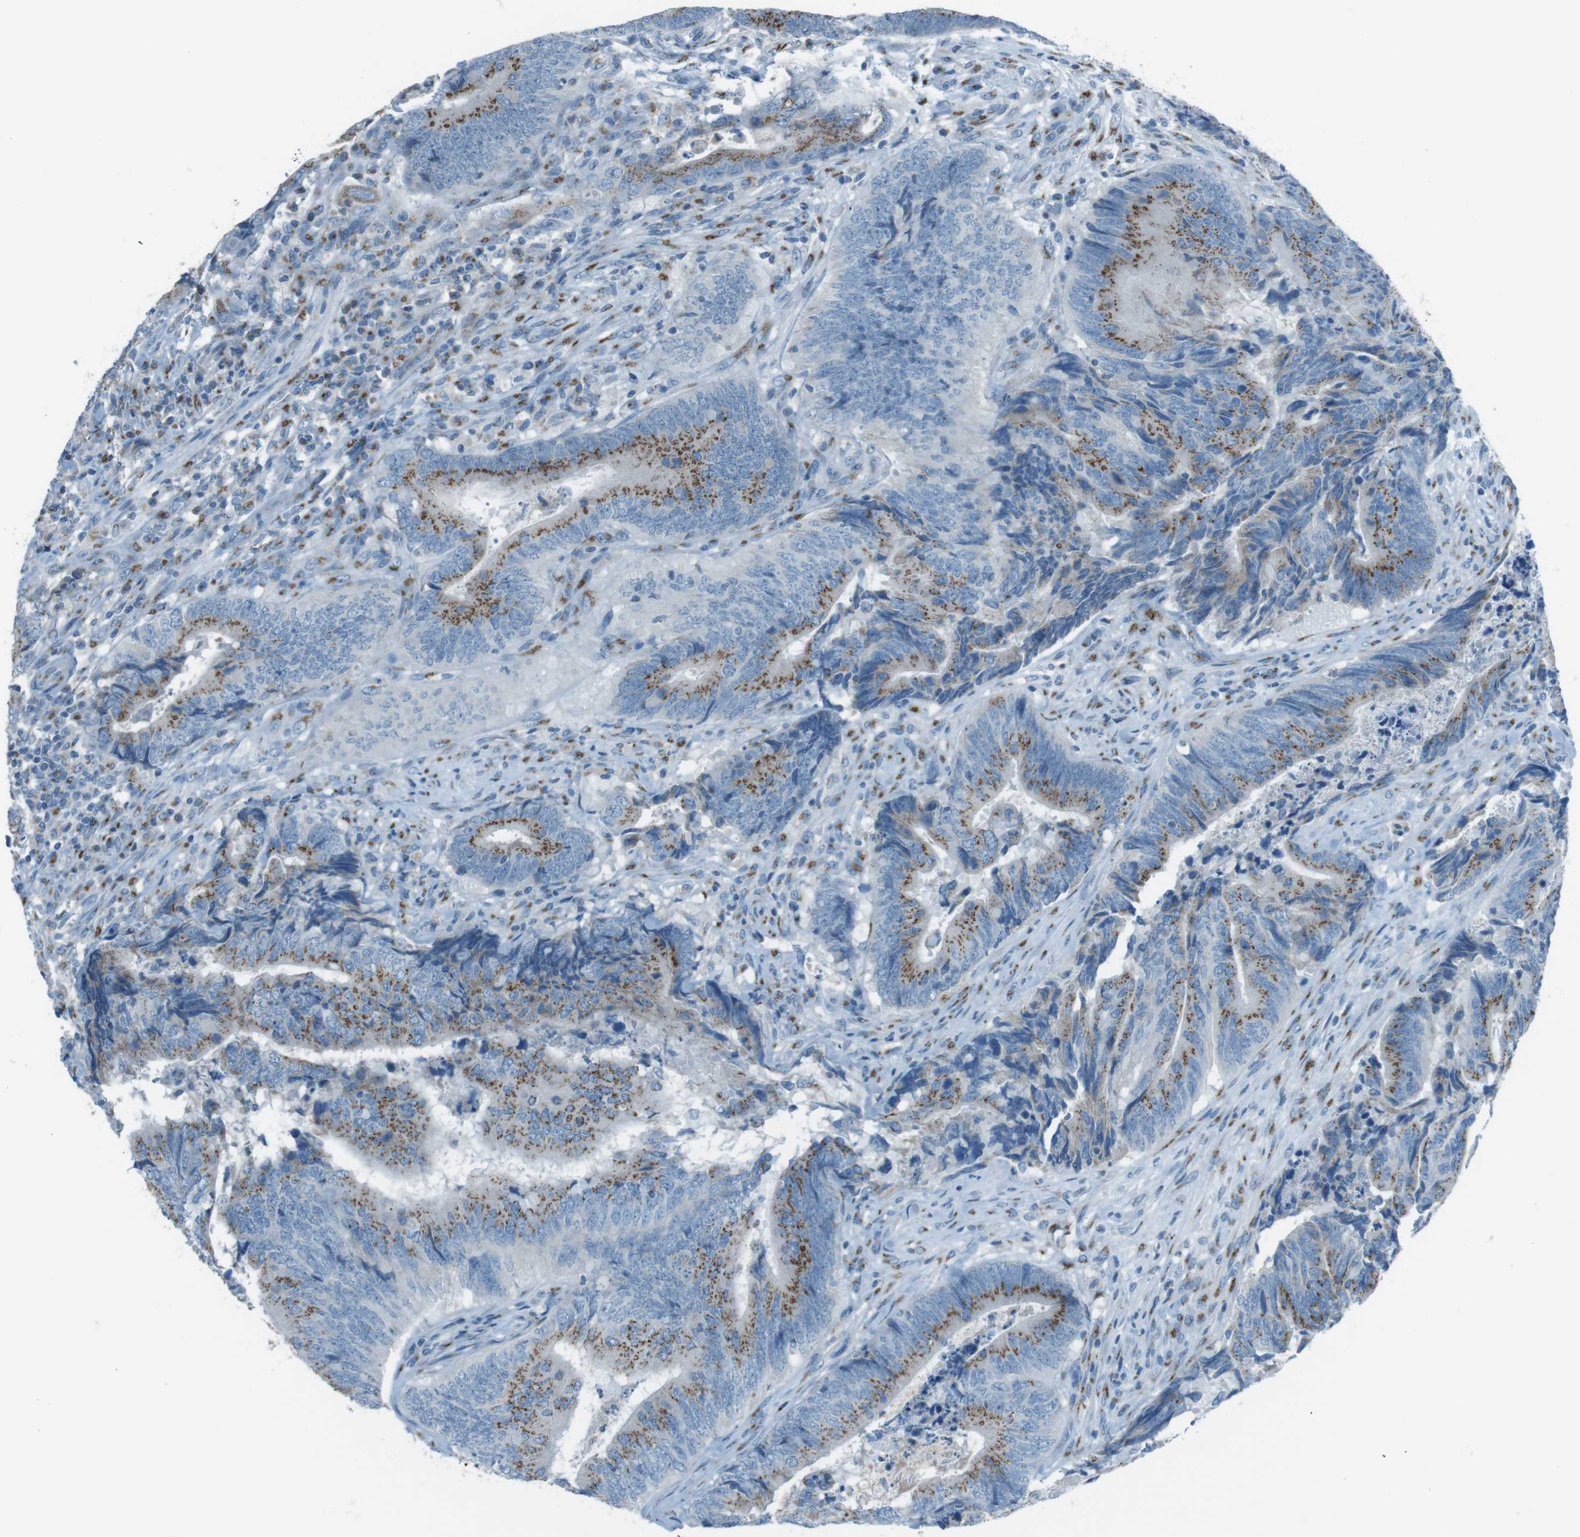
{"staining": {"intensity": "moderate", "quantity": ">75%", "location": "cytoplasmic/membranous"}, "tissue": "colorectal cancer", "cell_type": "Tumor cells", "image_type": "cancer", "snomed": [{"axis": "morphology", "description": "Normal tissue, NOS"}, {"axis": "morphology", "description": "Adenocarcinoma, NOS"}, {"axis": "topography", "description": "Colon"}], "caption": "Adenocarcinoma (colorectal) was stained to show a protein in brown. There is medium levels of moderate cytoplasmic/membranous staining in about >75% of tumor cells.", "gene": "TXNDC15", "patient": {"sex": "male", "age": 56}}